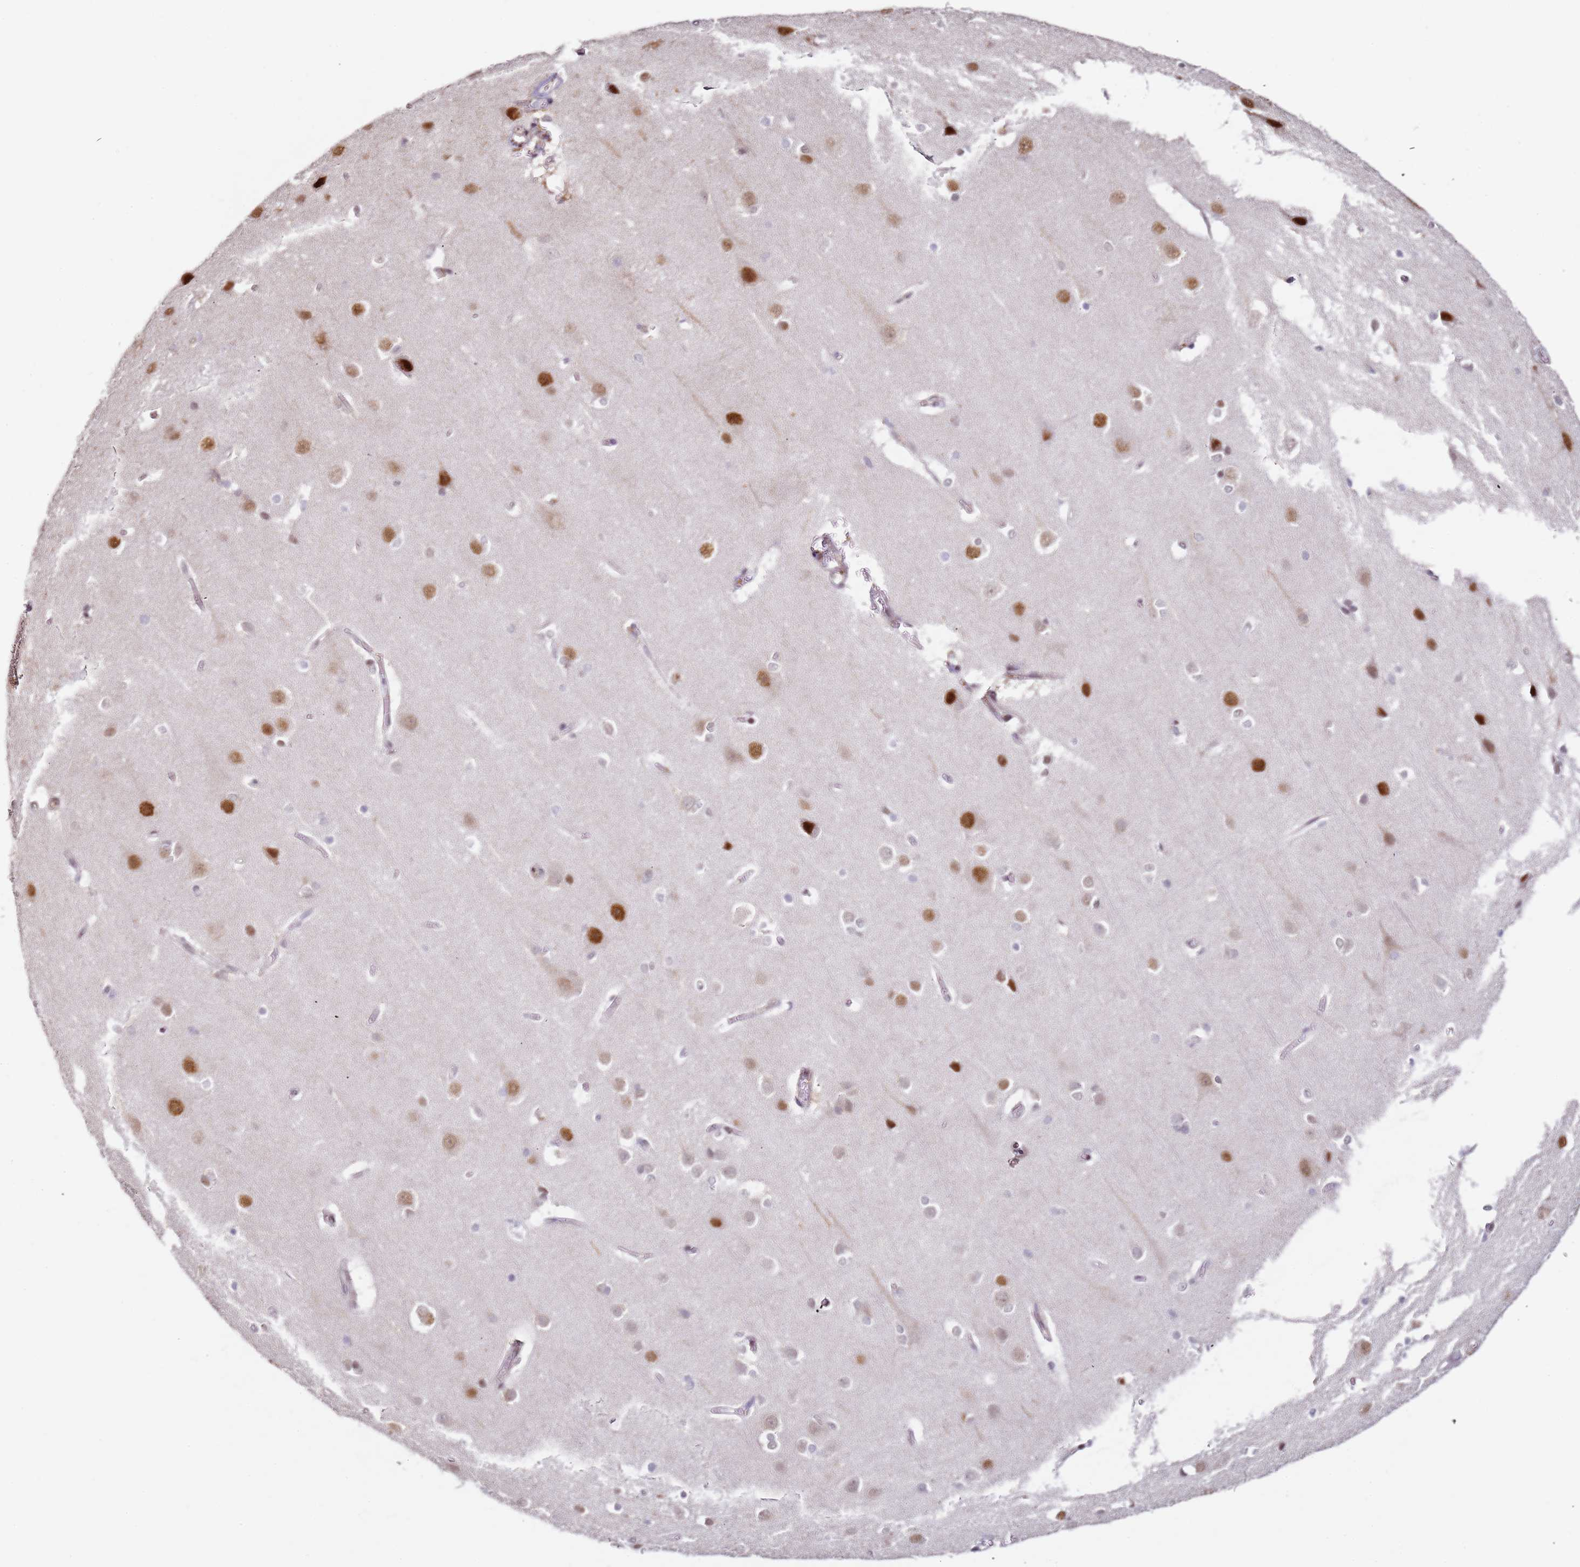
{"staining": {"intensity": "negative", "quantity": "none", "location": "none"}, "tissue": "cerebral cortex", "cell_type": "Endothelial cells", "image_type": "normal", "snomed": [{"axis": "morphology", "description": "Normal tissue, NOS"}, {"axis": "topography", "description": "Cerebral cortex"}], "caption": "A micrograph of cerebral cortex stained for a protein shows no brown staining in endothelial cells.", "gene": "PSMD4", "patient": {"sex": "male", "age": 37}}